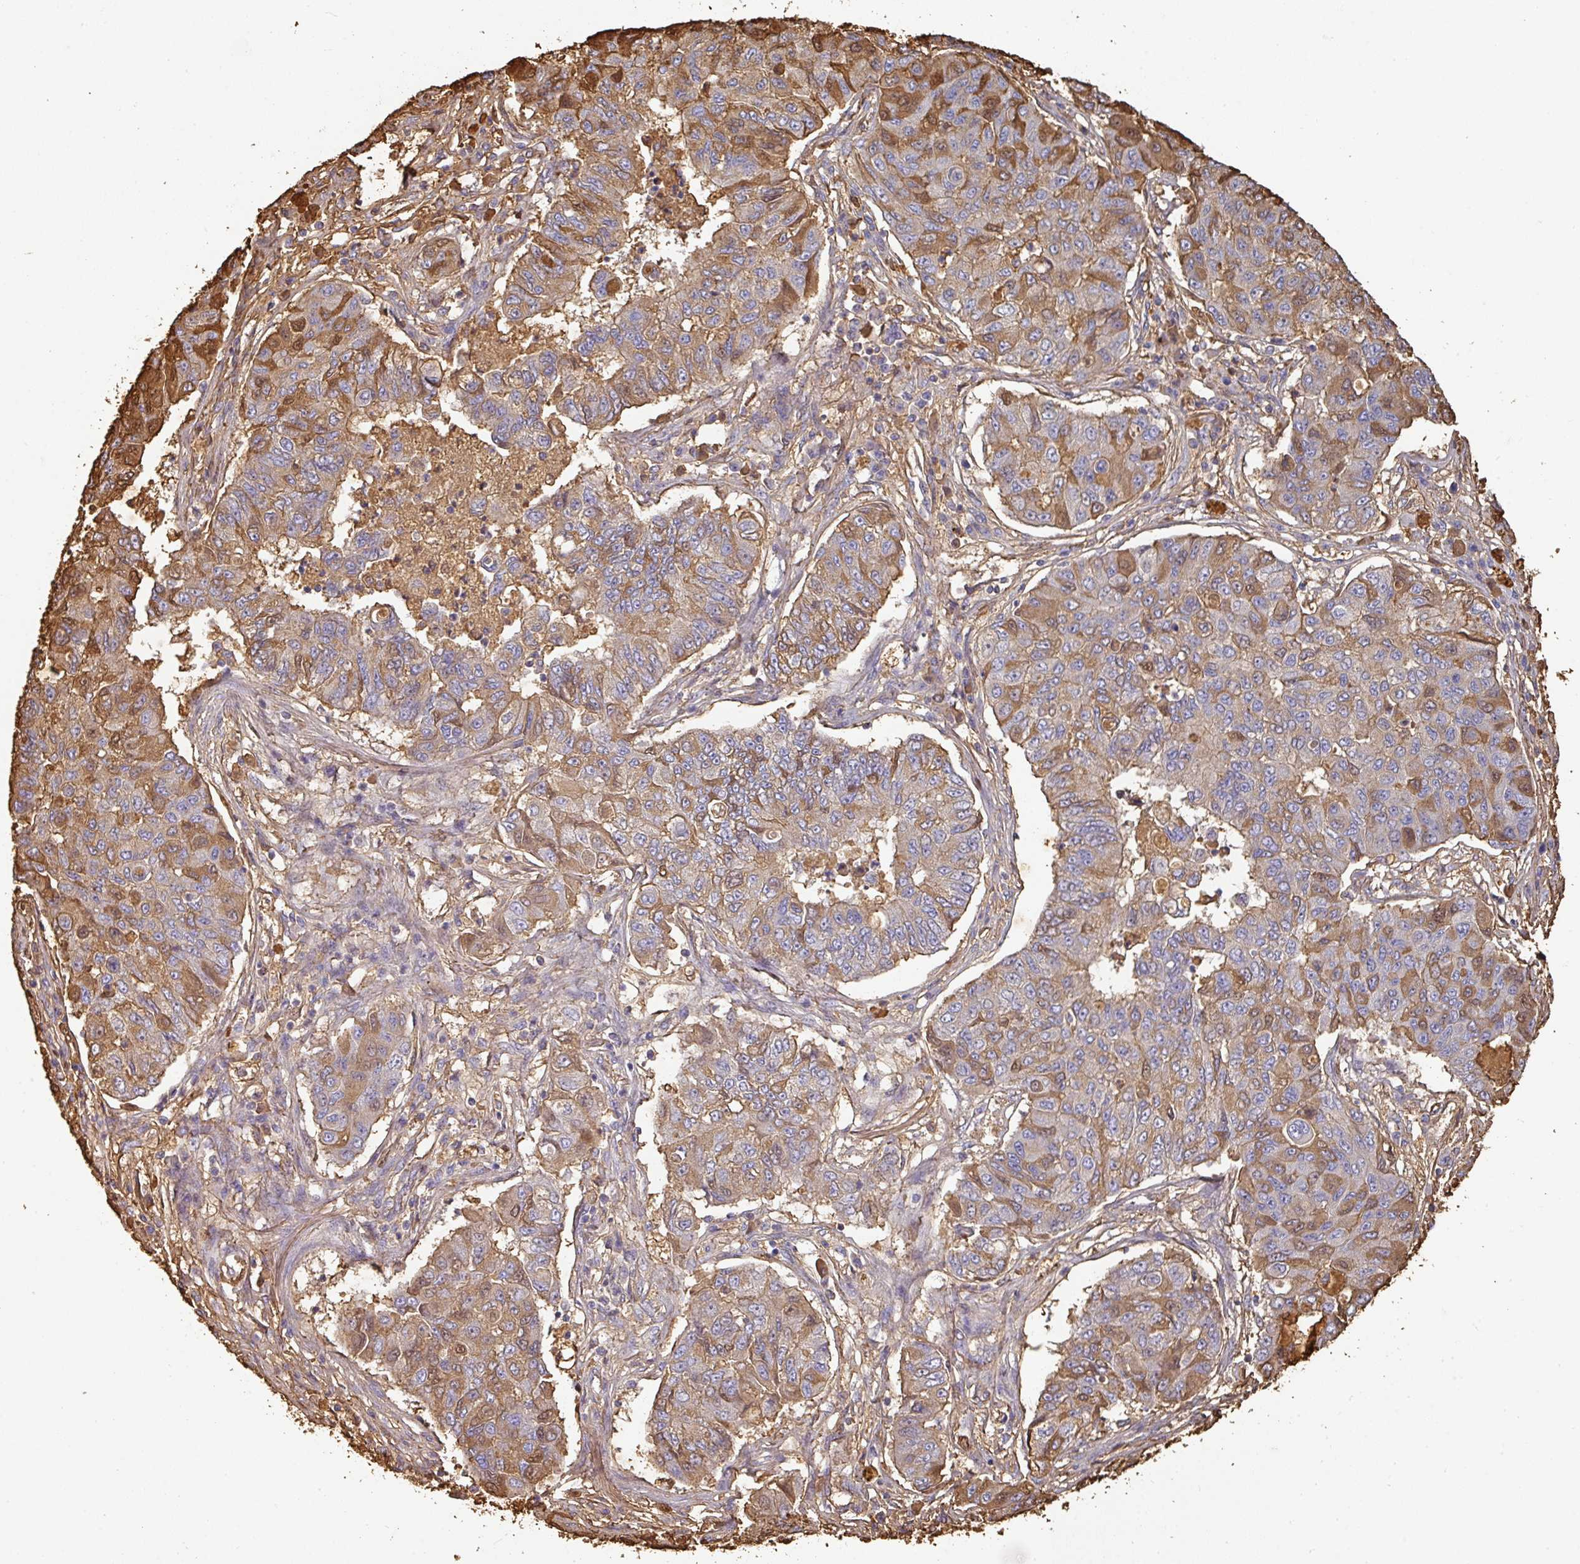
{"staining": {"intensity": "moderate", "quantity": "25%-75%", "location": "cytoplasmic/membranous,nuclear"}, "tissue": "lung cancer", "cell_type": "Tumor cells", "image_type": "cancer", "snomed": [{"axis": "morphology", "description": "Squamous cell carcinoma, NOS"}, {"axis": "topography", "description": "Lung"}], "caption": "A brown stain highlights moderate cytoplasmic/membranous and nuclear positivity of a protein in human lung squamous cell carcinoma tumor cells.", "gene": "ALB", "patient": {"sex": "male", "age": 74}}